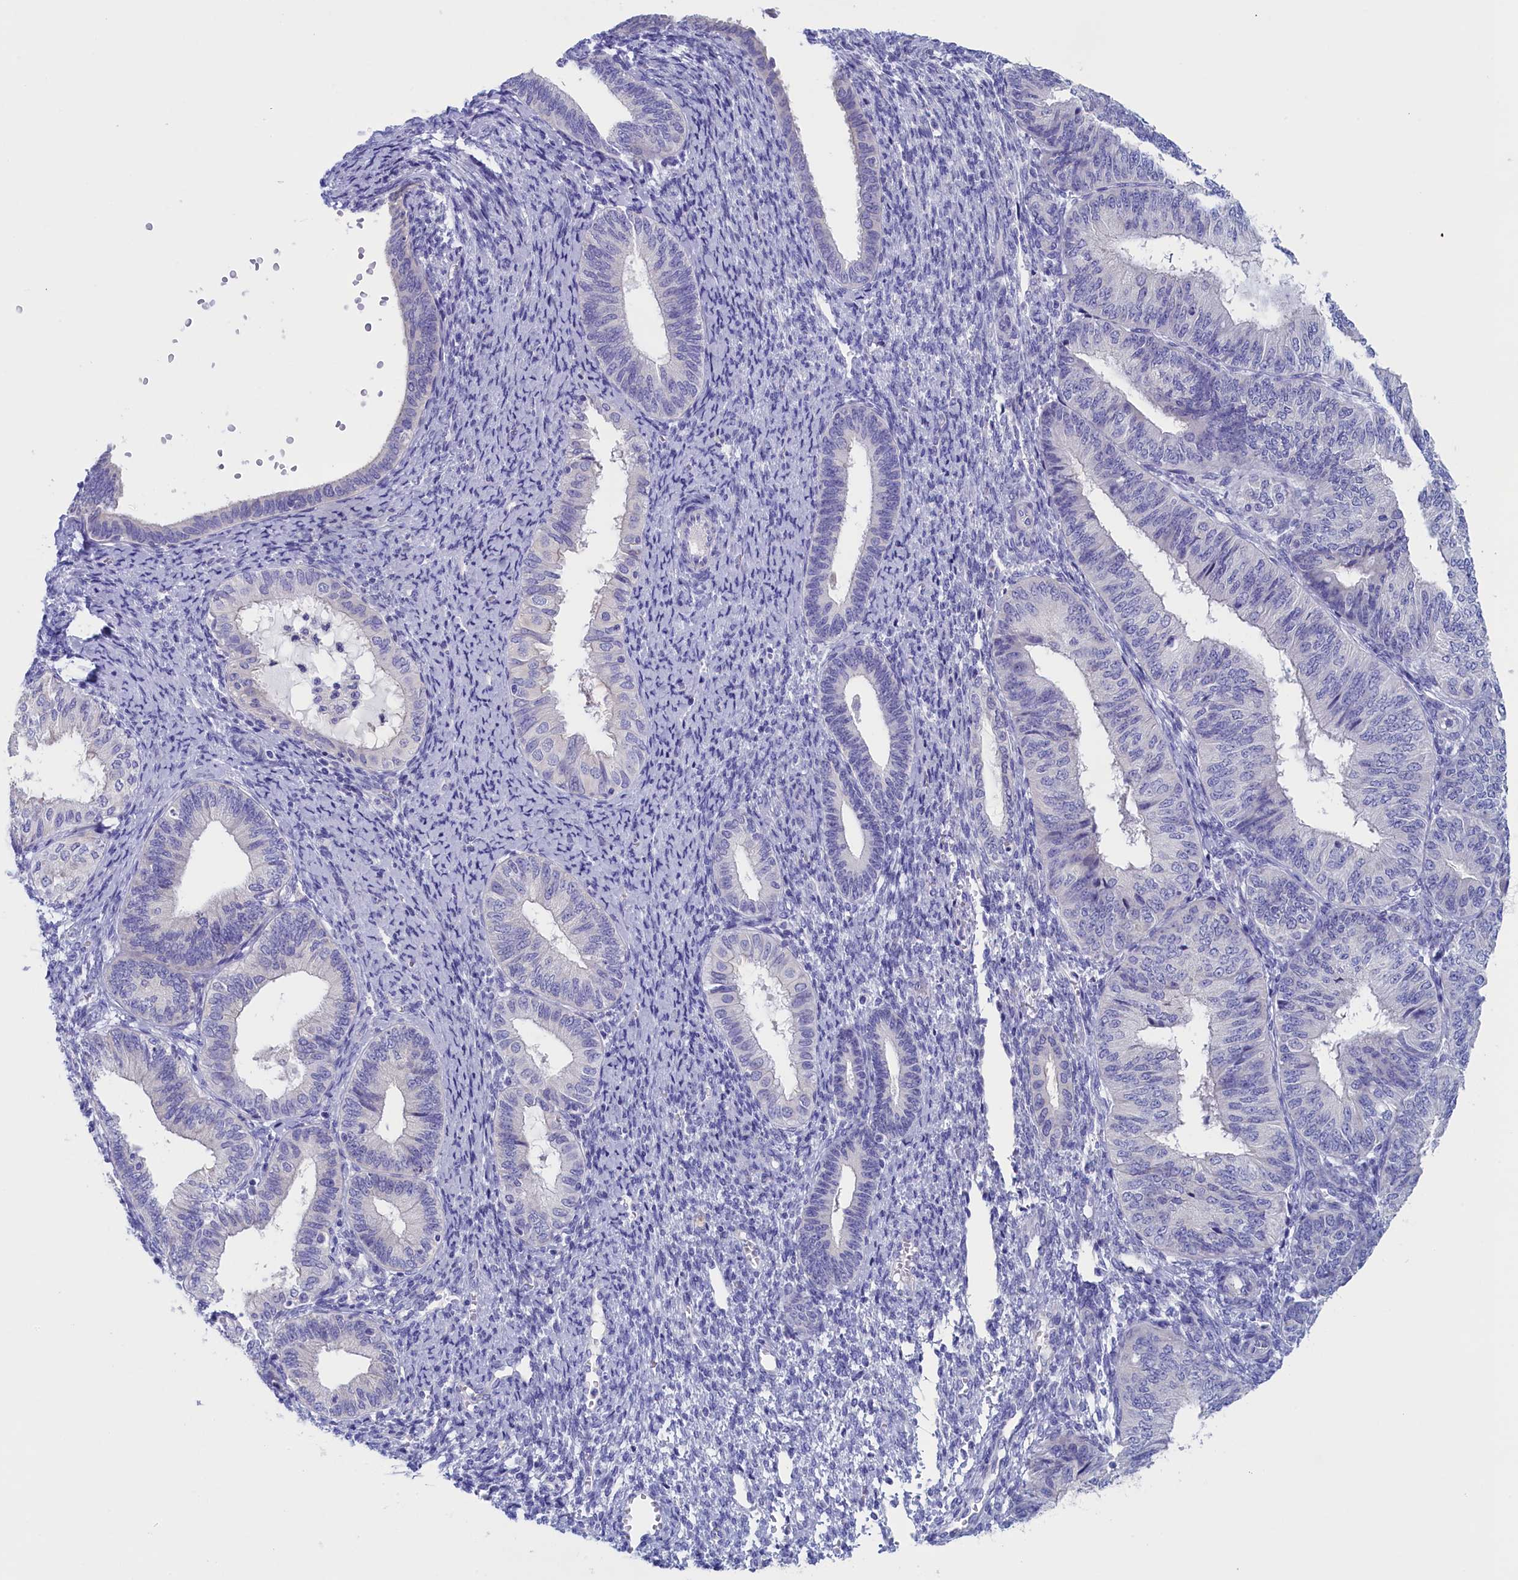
{"staining": {"intensity": "negative", "quantity": "none", "location": "none"}, "tissue": "endometrial cancer", "cell_type": "Tumor cells", "image_type": "cancer", "snomed": [{"axis": "morphology", "description": "Adenocarcinoma, NOS"}, {"axis": "topography", "description": "Endometrium"}], "caption": "Tumor cells are negative for brown protein staining in endometrial cancer (adenocarcinoma). (Stains: DAB immunohistochemistry with hematoxylin counter stain, Microscopy: brightfield microscopy at high magnification).", "gene": "ANKRD2", "patient": {"sex": "female", "age": 58}}